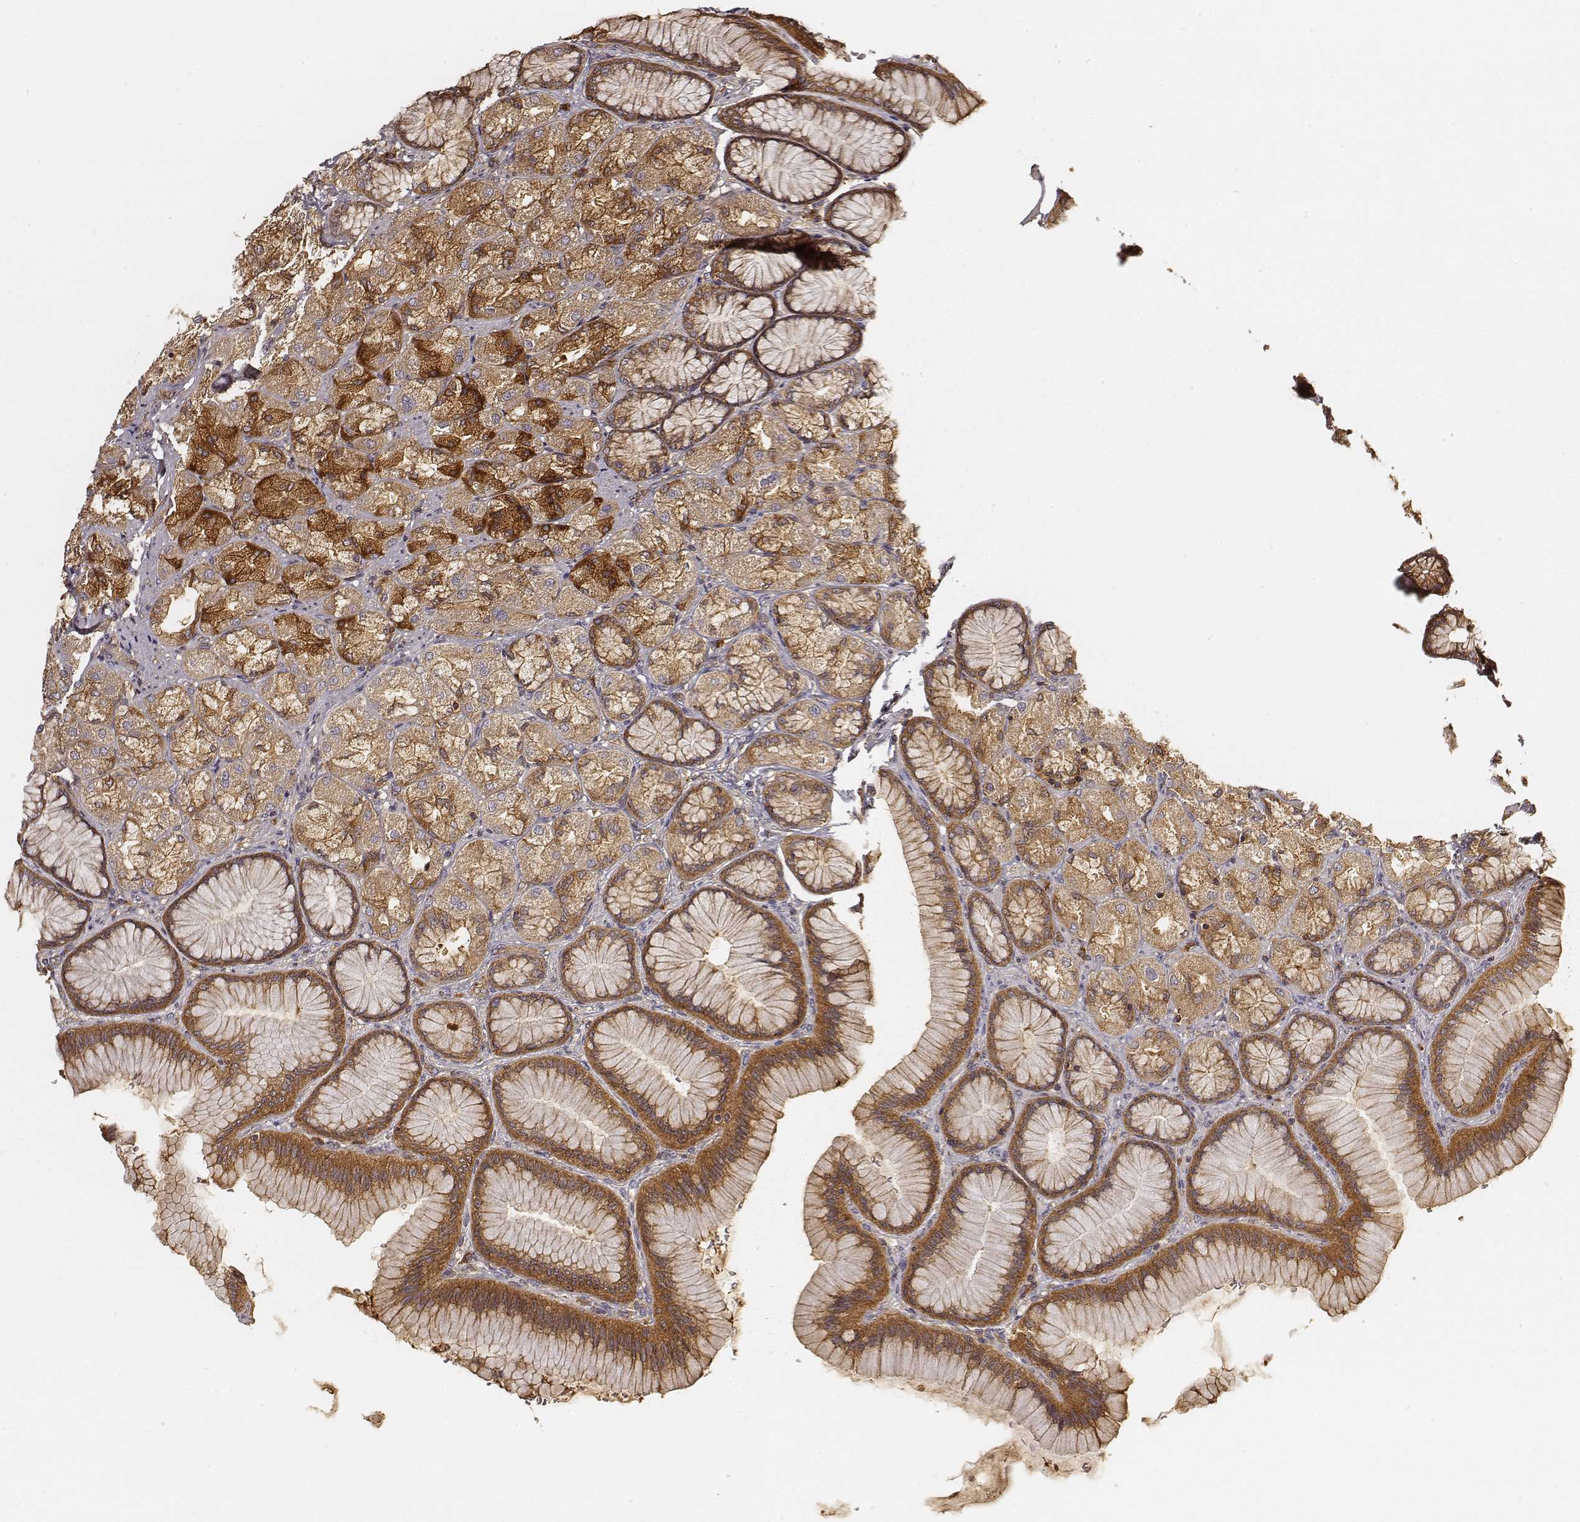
{"staining": {"intensity": "strong", "quantity": ">75%", "location": "cytoplasmic/membranous"}, "tissue": "stomach", "cell_type": "Glandular cells", "image_type": "normal", "snomed": [{"axis": "morphology", "description": "Normal tissue, NOS"}, {"axis": "morphology", "description": "Adenocarcinoma, NOS"}, {"axis": "morphology", "description": "Adenocarcinoma, High grade"}, {"axis": "topography", "description": "Stomach, upper"}, {"axis": "topography", "description": "Stomach"}], "caption": "Benign stomach exhibits strong cytoplasmic/membranous staining in about >75% of glandular cells.", "gene": "CARS1", "patient": {"sex": "female", "age": 65}}